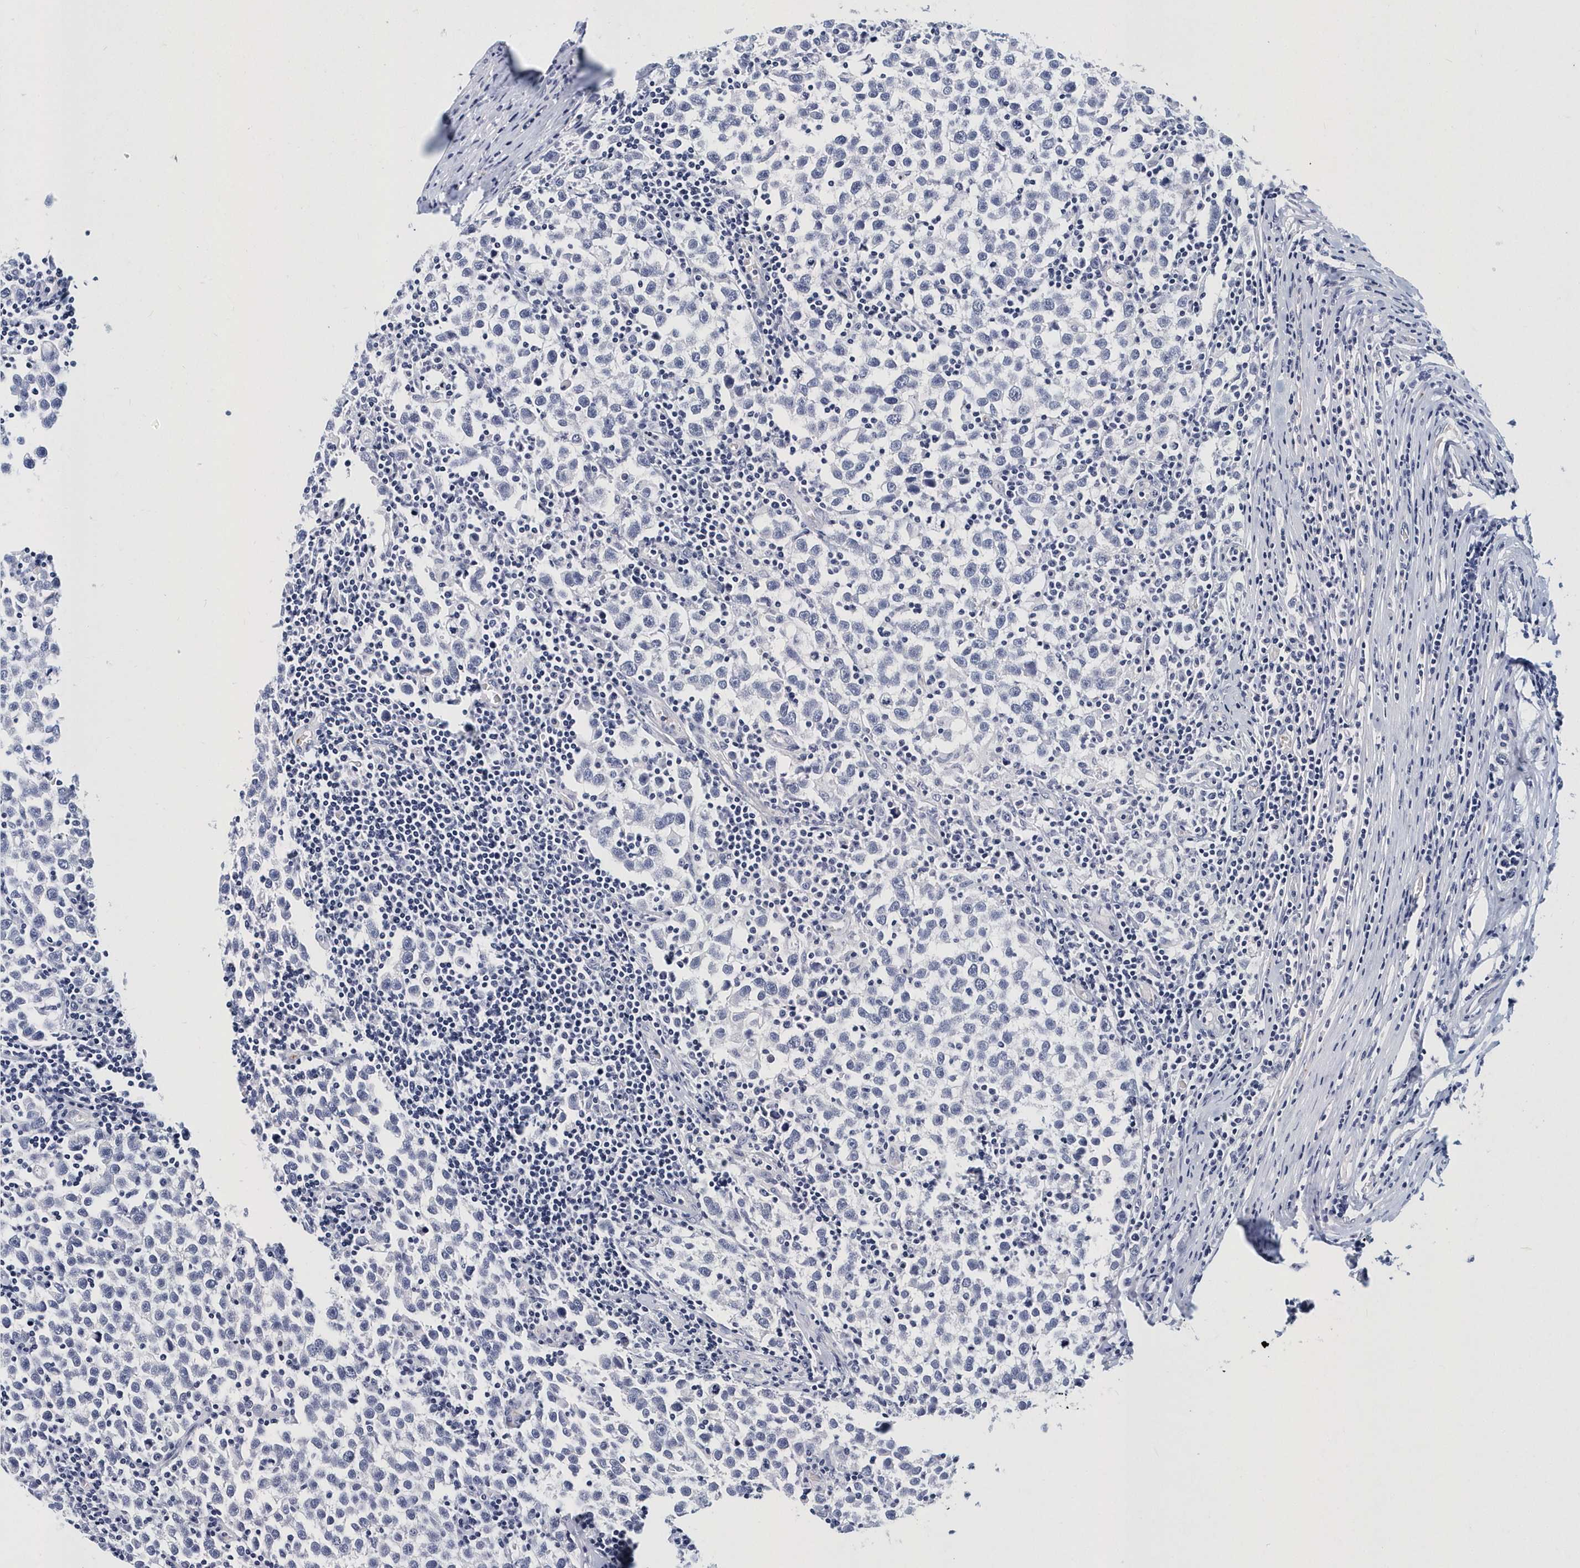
{"staining": {"intensity": "negative", "quantity": "none", "location": "none"}, "tissue": "testis cancer", "cell_type": "Tumor cells", "image_type": "cancer", "snomed": [{"axis": "morphology", "description": "Normal tissue, NOS"}, {"axis": "morphology", "description": "Seminoma, NOS"}, {"axis": "topography", "description": "Testis"}], "caption": "Immunohistochemistry micrograph of neoplastic tissue: testis cancer (seminoma) stained with DAB (3,3'-diaminobenzidine) displays no significant protein positivity in tumor cells. (DAB immunohistochemistry, high magnification).", "gene": "ITGA2B", "patient": {"sex": "male", "age": 43}}